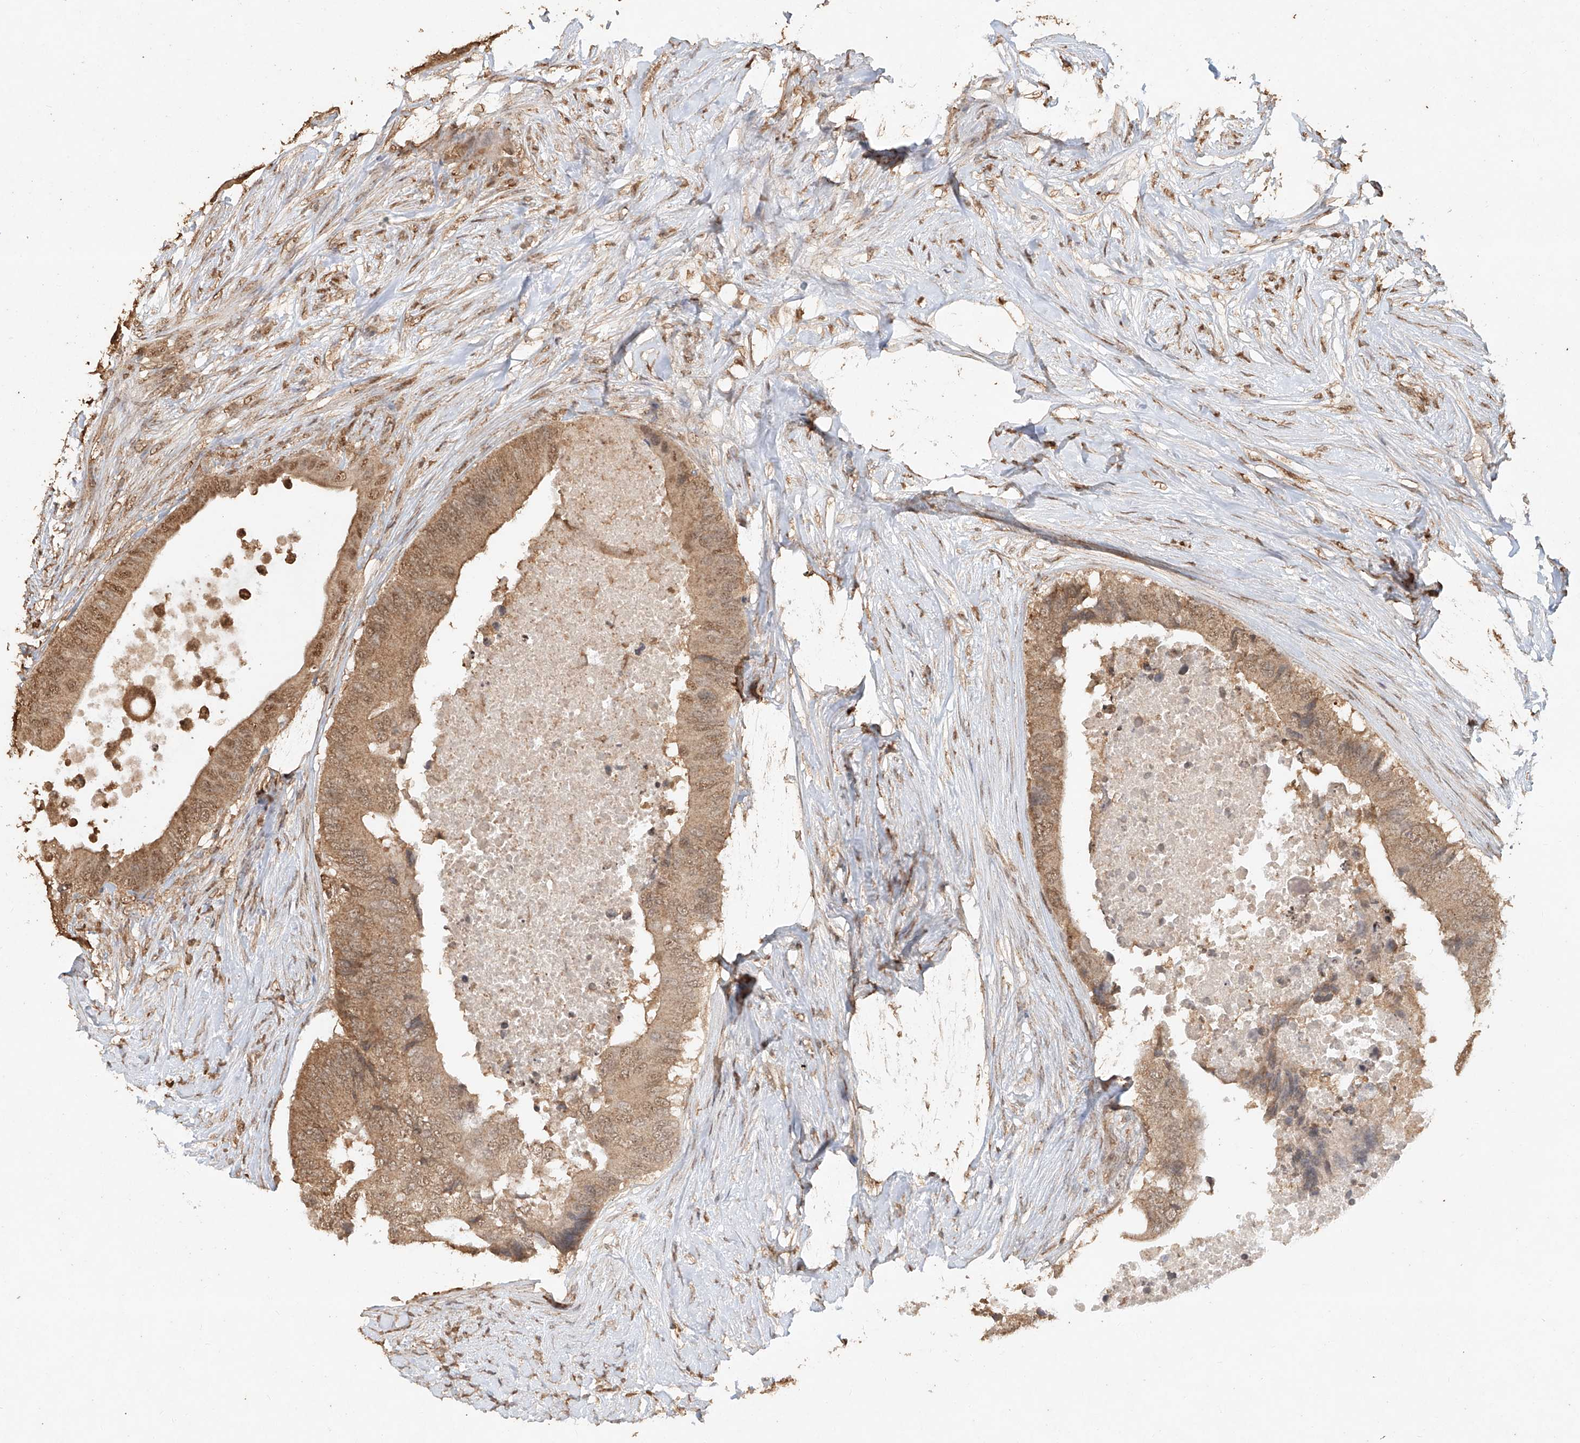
{"staining": {"intensity": "moderate", "quantity": ">75%", "location": "cytoplasmic/membranous,nuclear"}, "tissue": "colorectal cancer", "cell_type": "Tumor cells", "image_type": "cancer", "snomed": [{"axis": "morphology", "description": "Adenocarcinoma, NOS"}, {"axis": "topography", "description": "Colon"}], "caption": "Adenocarcinoma (colorectal) was stained to show a protein in brown. There is medium levels of moderate cytoplasmic/membranous and nuclear staining in approximately >75% of tumor cells.", "gene": "TIGAR", "patient": {"sex": "male", "age": 71}}